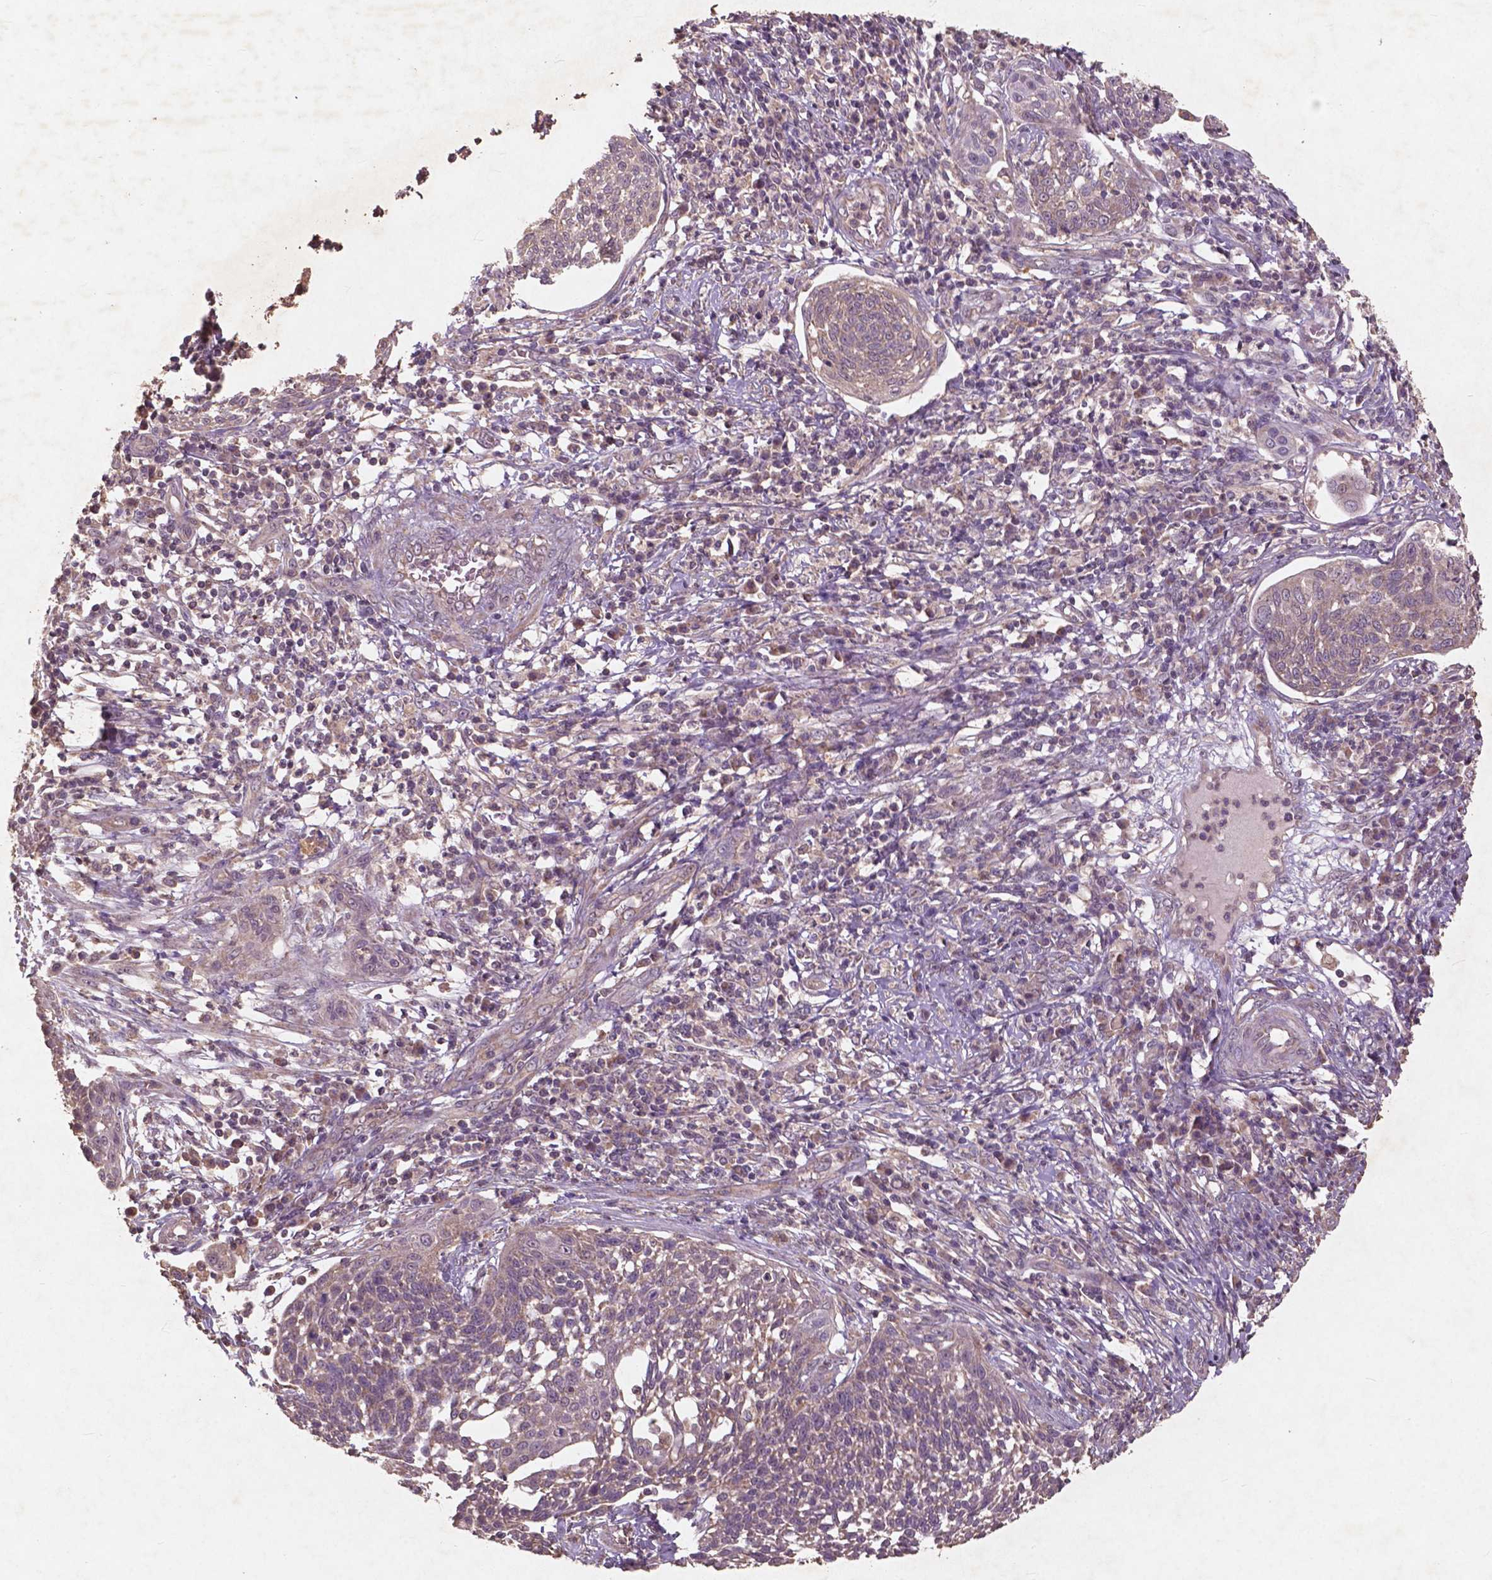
{"staining": {"intensity": "weak", "quantity": ">75%", "location": "cytoplasmic/membranous"}, "tissue": "cervical cancer", "cell_type": "Tumor cells", "image_type": "cancer", "snomed": [{"axis": "morphology", "description": "Squamous cell carcinoma, NOS"}, {"axis": "topography", "description": "Cervix"}], "caption": "IHC (DAB) staining of human cervical cancer (squamous cell carcinoma) demonstrates weak cytoplasmic/membranous protein positivity in about >75% of tumor cells.", "gene": "ST6GALNAC5", "patient": {"sex": "female", "age": 34}}